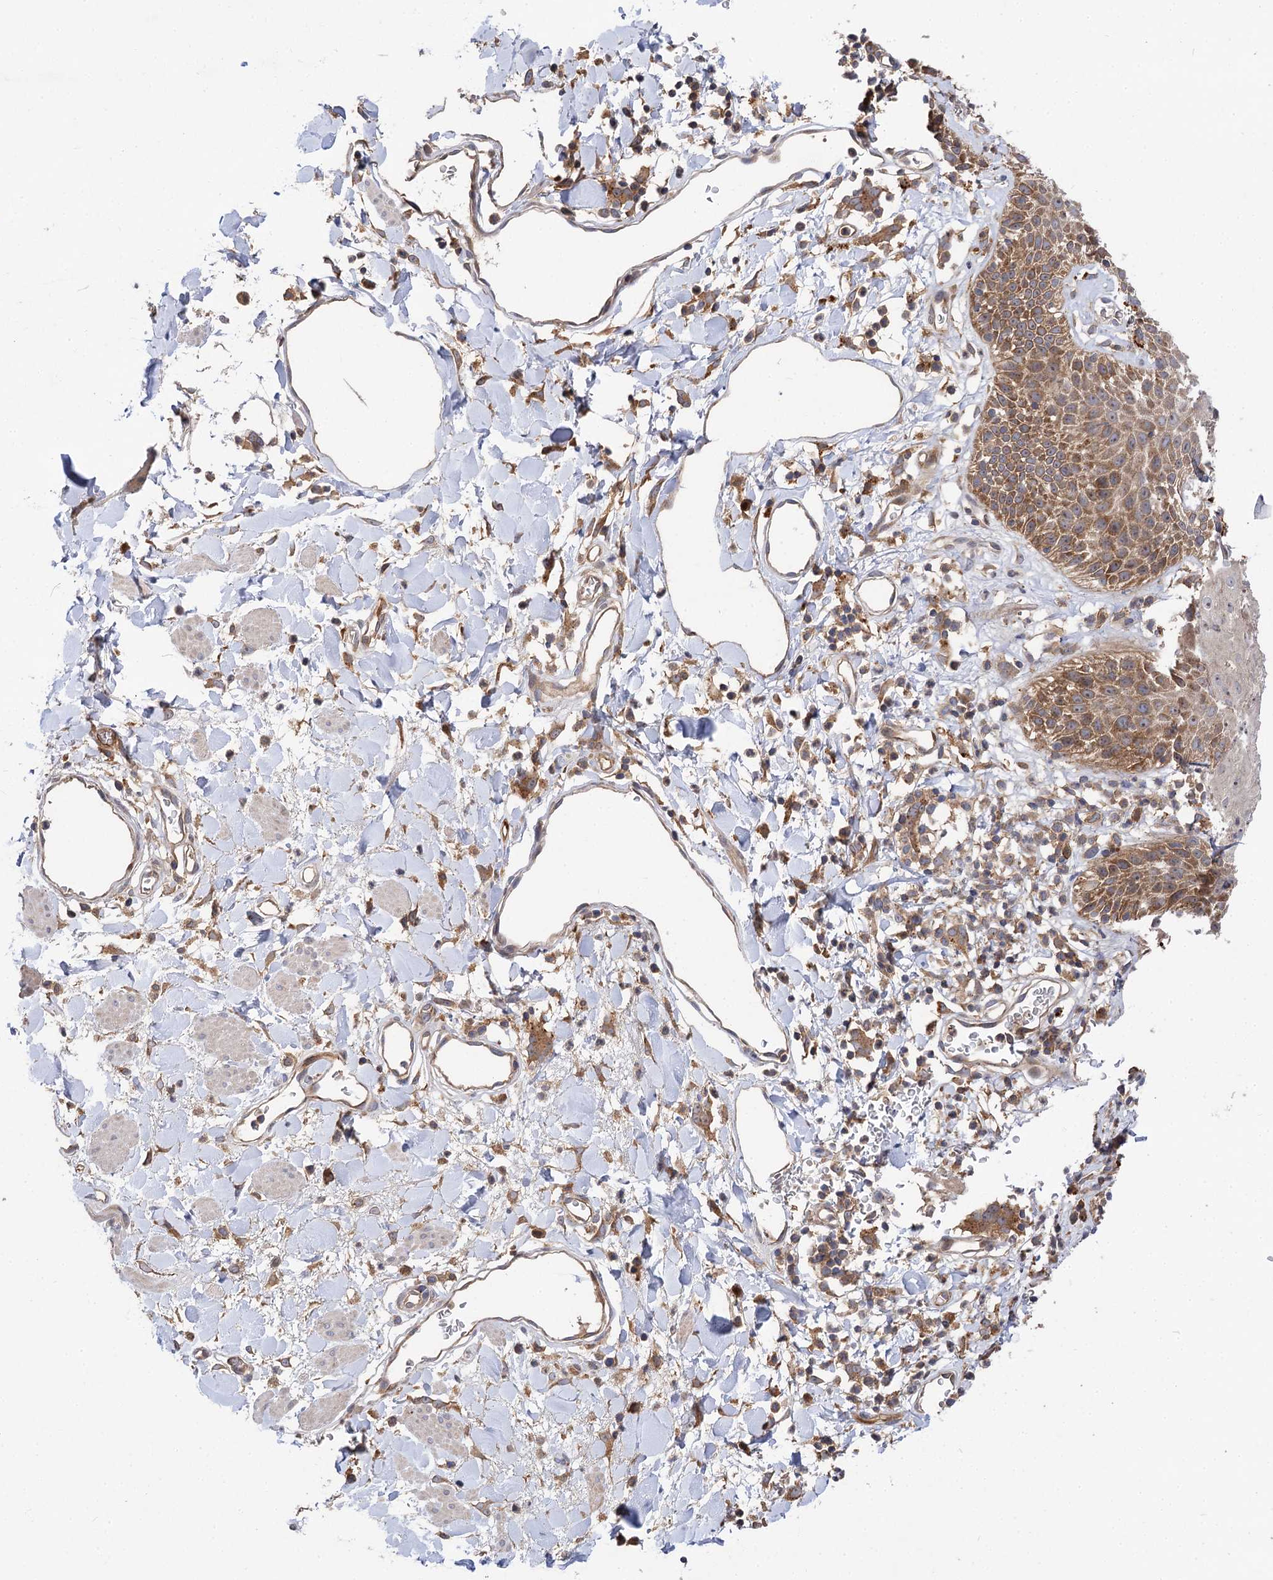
{"staining": {"intensity": "moderate", "quantity": ">75%", "location": "cytoplasmic/membranous"}, "tissue": "skin", "cell_type": "Epidermal cells", "image_type": "normal", "snomed": [{"axis": "morphology", "description": "Normal tissue, NOS"}, {"axis": "topography", "description": "Vulva"}], "caption": "Benign skin shows moderate cytoplasmic/membranous expression in approximately >75% of epidermal cells, visualized by immunohistochemistry.", "gene": "PATL1", "patient": {"sex": "female", "age": 68}}